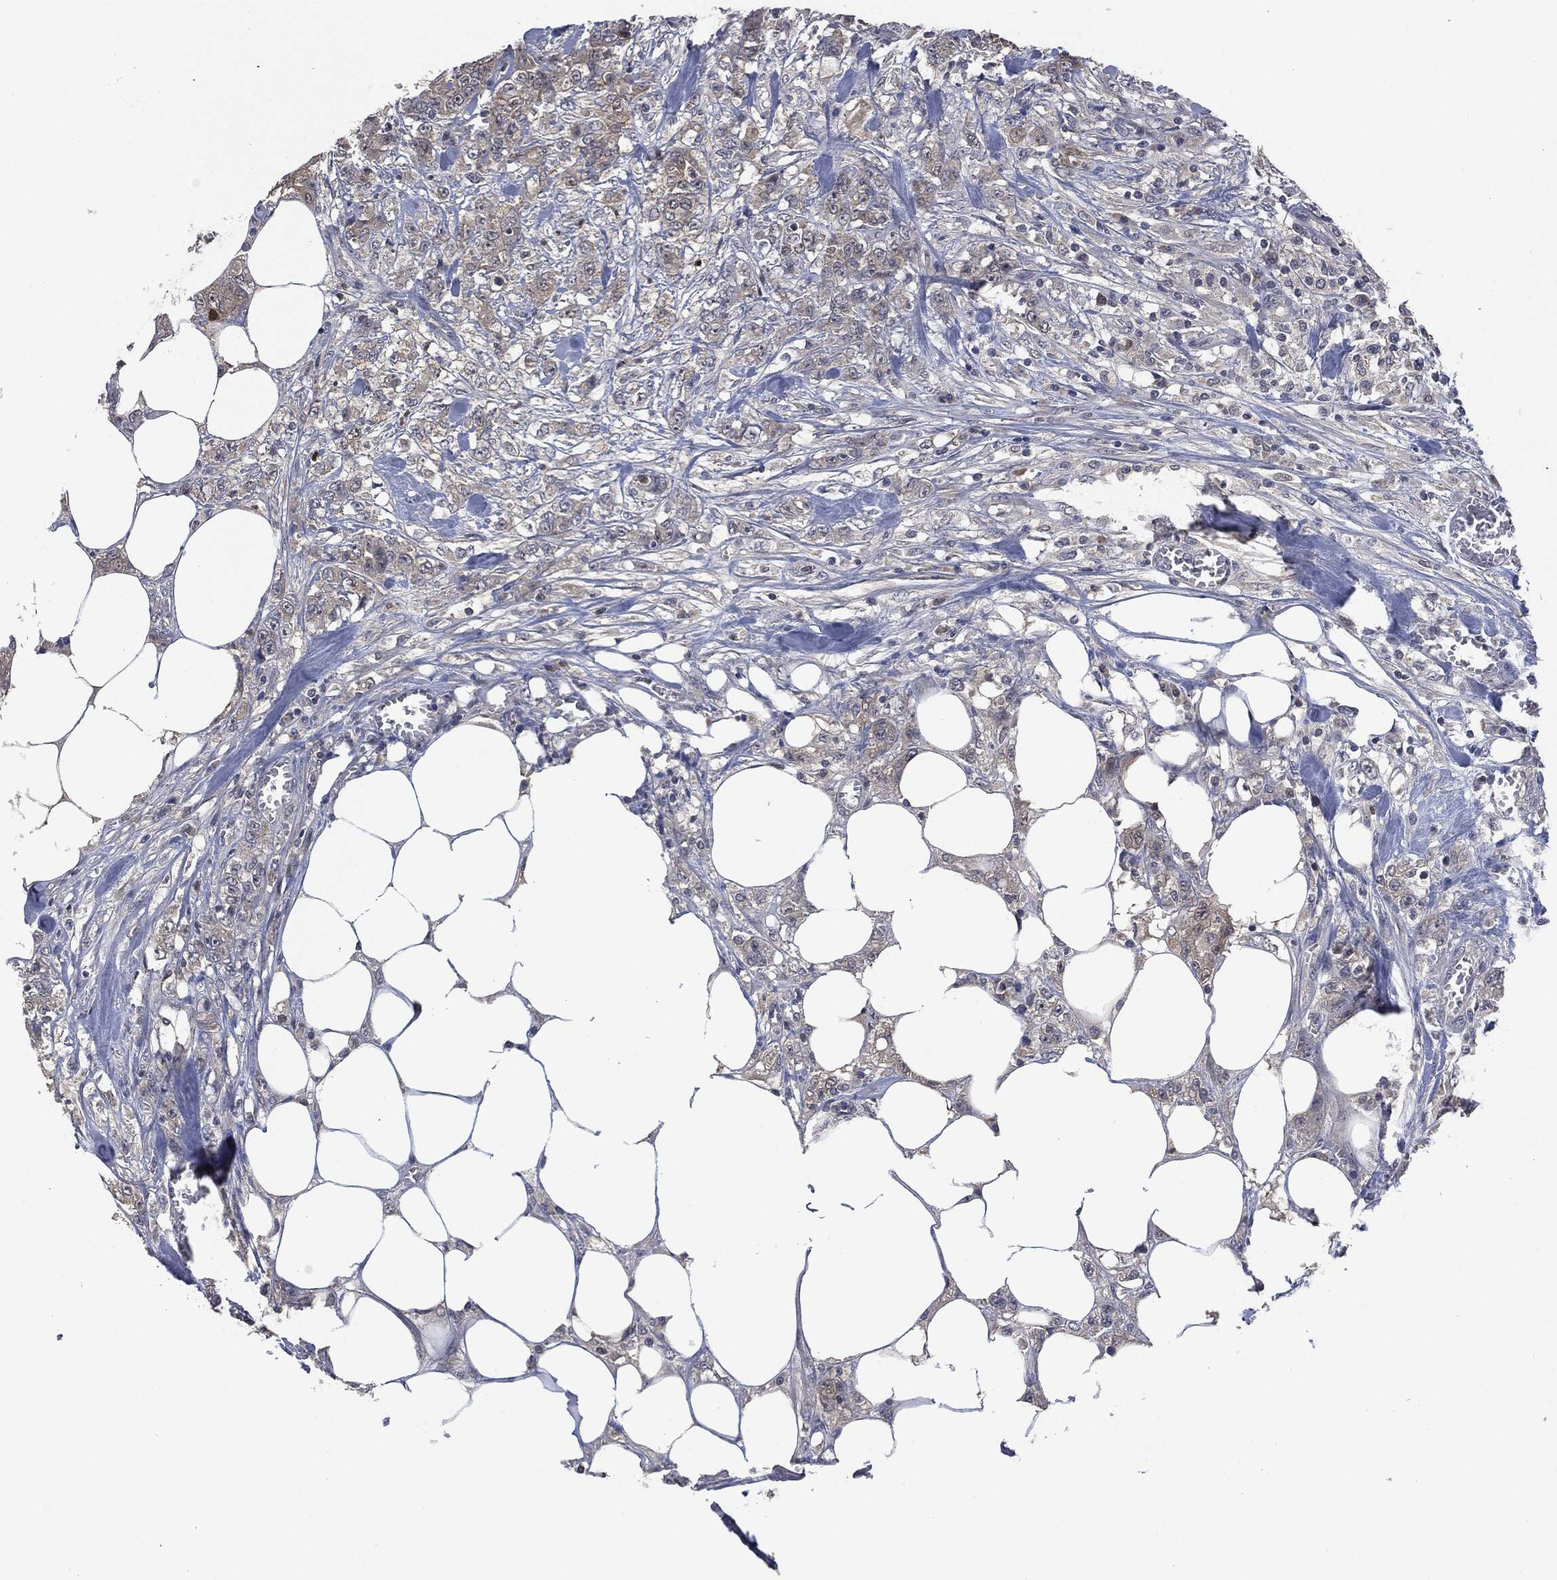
{"staining": {"intensity": "weak", "quantity": "<25%", "location": "cytoplasmic/membranous"}, "tissue": "colorectal cancer", "cell_type": "Tumor cells", "image_type": "cancer", "snomed": [{"axis": "morphology", "description": "Adenocarcinoma, NOS"}, {"axis": "topography", "description": "Colon"}], "caption": "Immunohistochemical staining of colorectal cancer reveals no significant expression in tumor cells. (Stains: DAB (3,3'-diaminobenzidine) immunohistochemistry (IHC) with hematoxylin counter stain, Microscopy: brightfield microscopy at high magnification).", "gene": "IL1RN", "patient": {"sex": "female", "age": 48}}